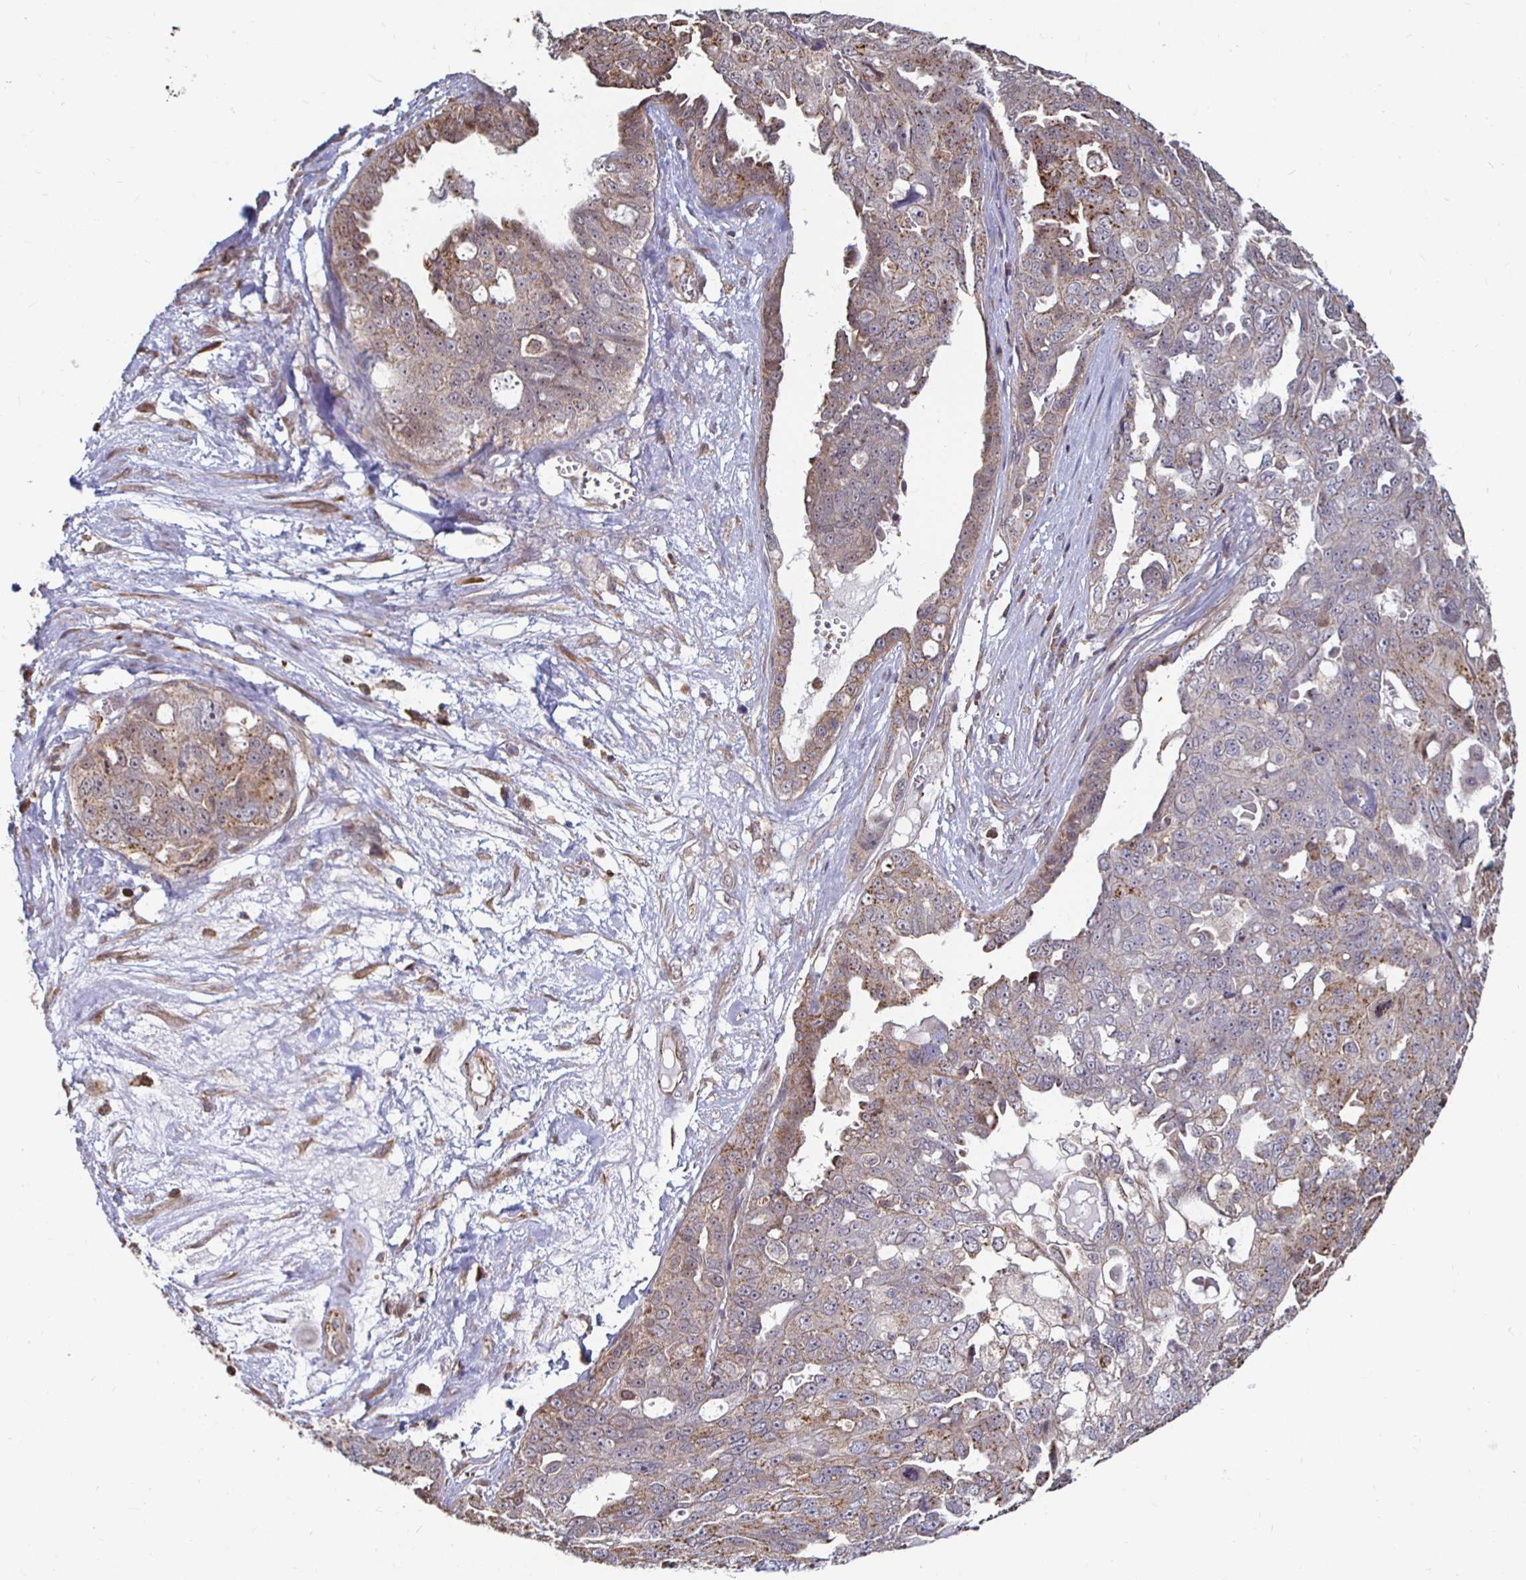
{"staining": {"intensity": "moderate", "quantity": ">75%", "location": "cytoplasmic/membranous"}, "tissue": "ovarian cancer", "cell_type": "Tumor cells", "image_type": "cancer", "snomed": [{"axis": "morphology", "description": "Carcinoma, endometroid"}, {"axis": "topography", "description": "Ovary"}], "caption": "Immunohistochemistry (IHC) staining of ovarian cancer (endometroid carcinoma), which demonstrates medium levels of moderate cytoplasmic/membranous staining in about >75% of tumor cells indicating moderate cytoplasmic/membranous protein positivity. The staining was performed using DAB (3,3'-diaminobenzidine) (brown) for protein detection and nuclei were counterstained in hematoxylin (blue).", "gene": "CAPN11", "patient": {"sex": "female", "age": 70}}